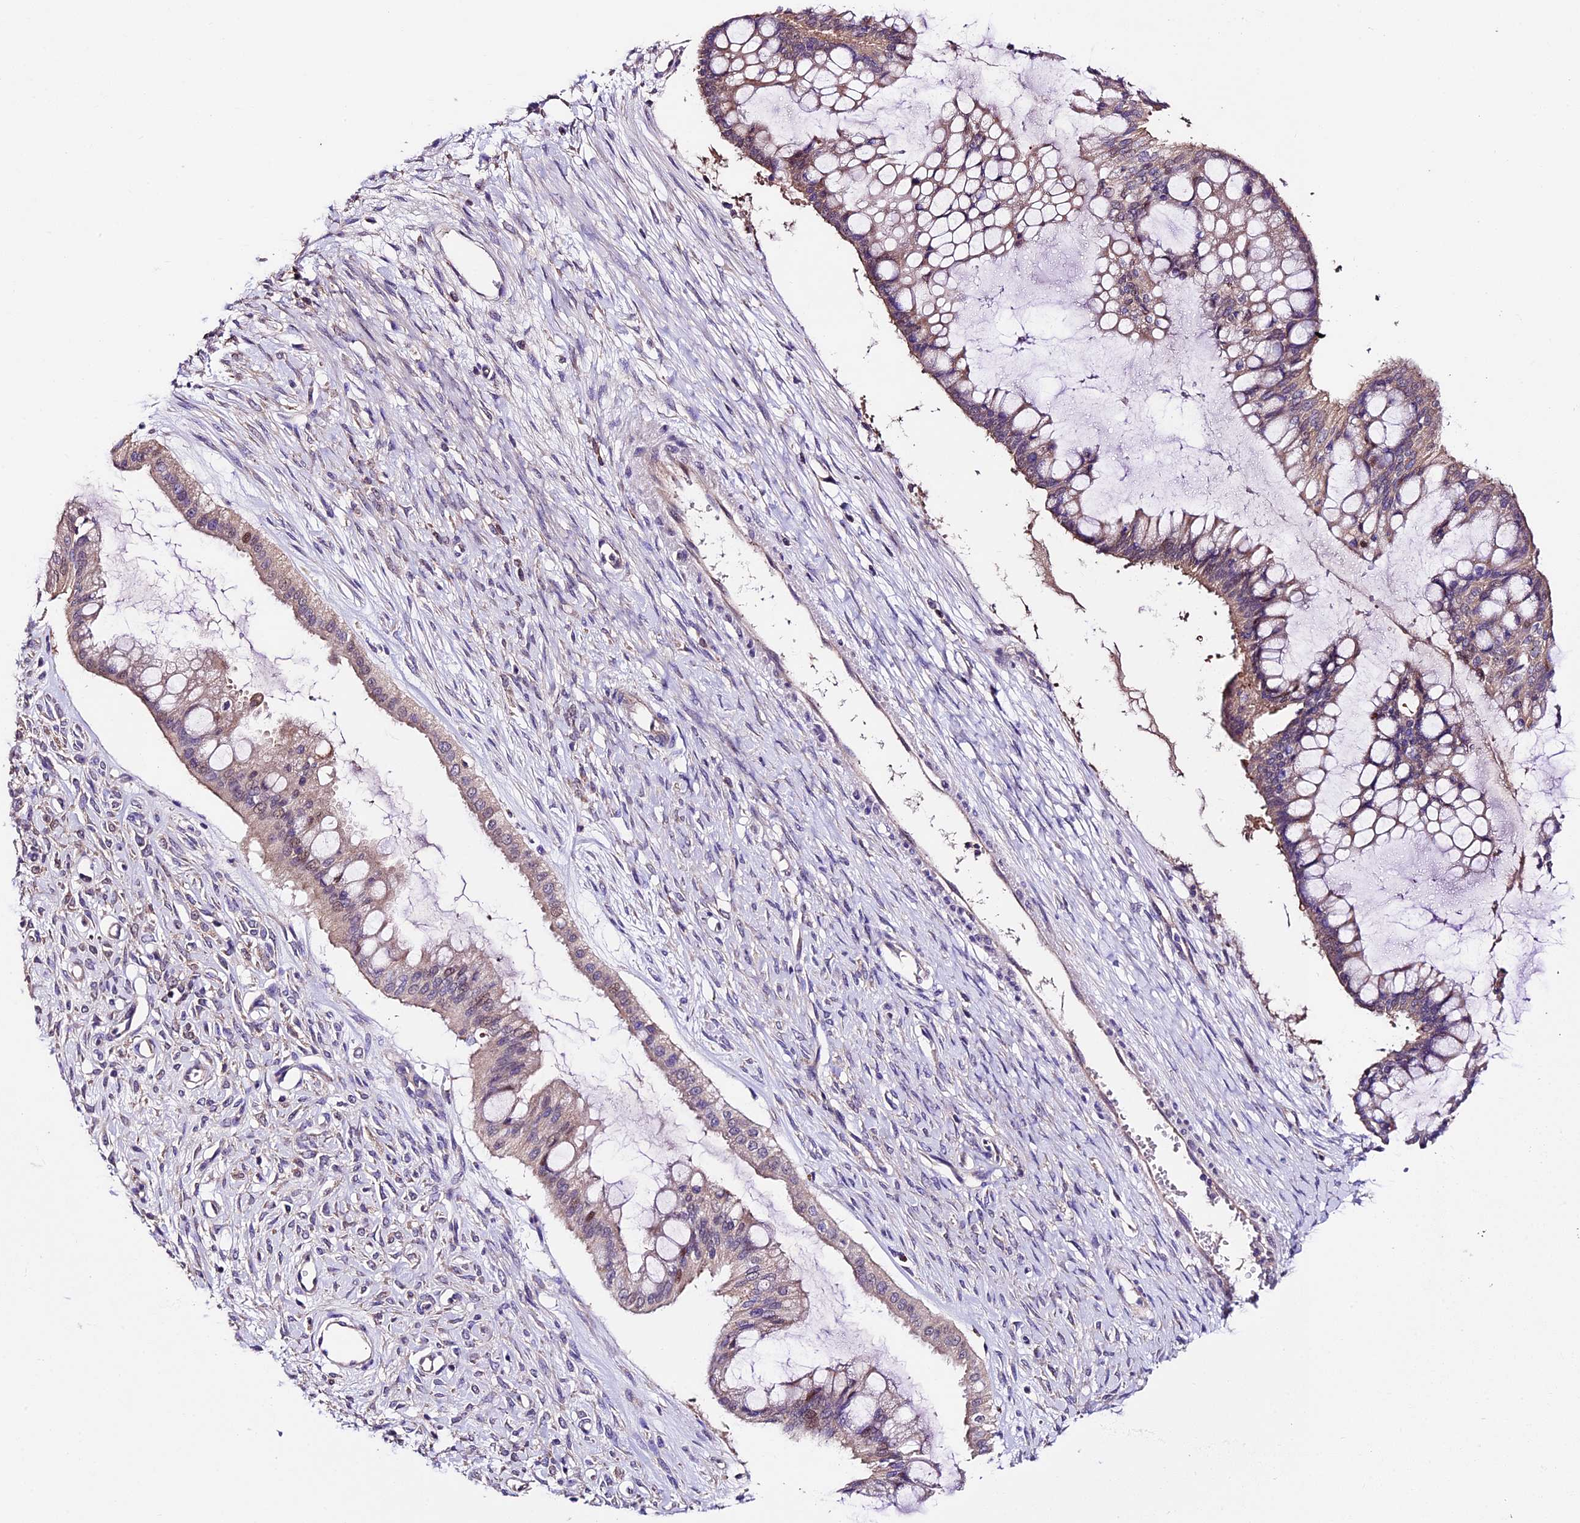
{"staining": {"intensity": "weak", "quantity": "25%-75%", "location": "cytoplasmic/membranous,nuclear"}, "tissue": "ovarian cancer", "cell_type": "Tumor cells", "image_type": "cancer", "snomed": [{"axis": "morphology", "description": "Cystadenocarcinoma, mucinous, NOS"}, {"axis": "topography", "description": "Ovary"}], "caption": "IHC histopathology image of ovarian cancer (mucinous cystadenocarcinoma) stained for a protein (brown), which displays low levels of weak cytoplasmic/membranous and nuclear staining in approximately 25%-75% of tumor cells.", "gene": "SBNO2", "patient": {"sex": "female", "age": 73}}